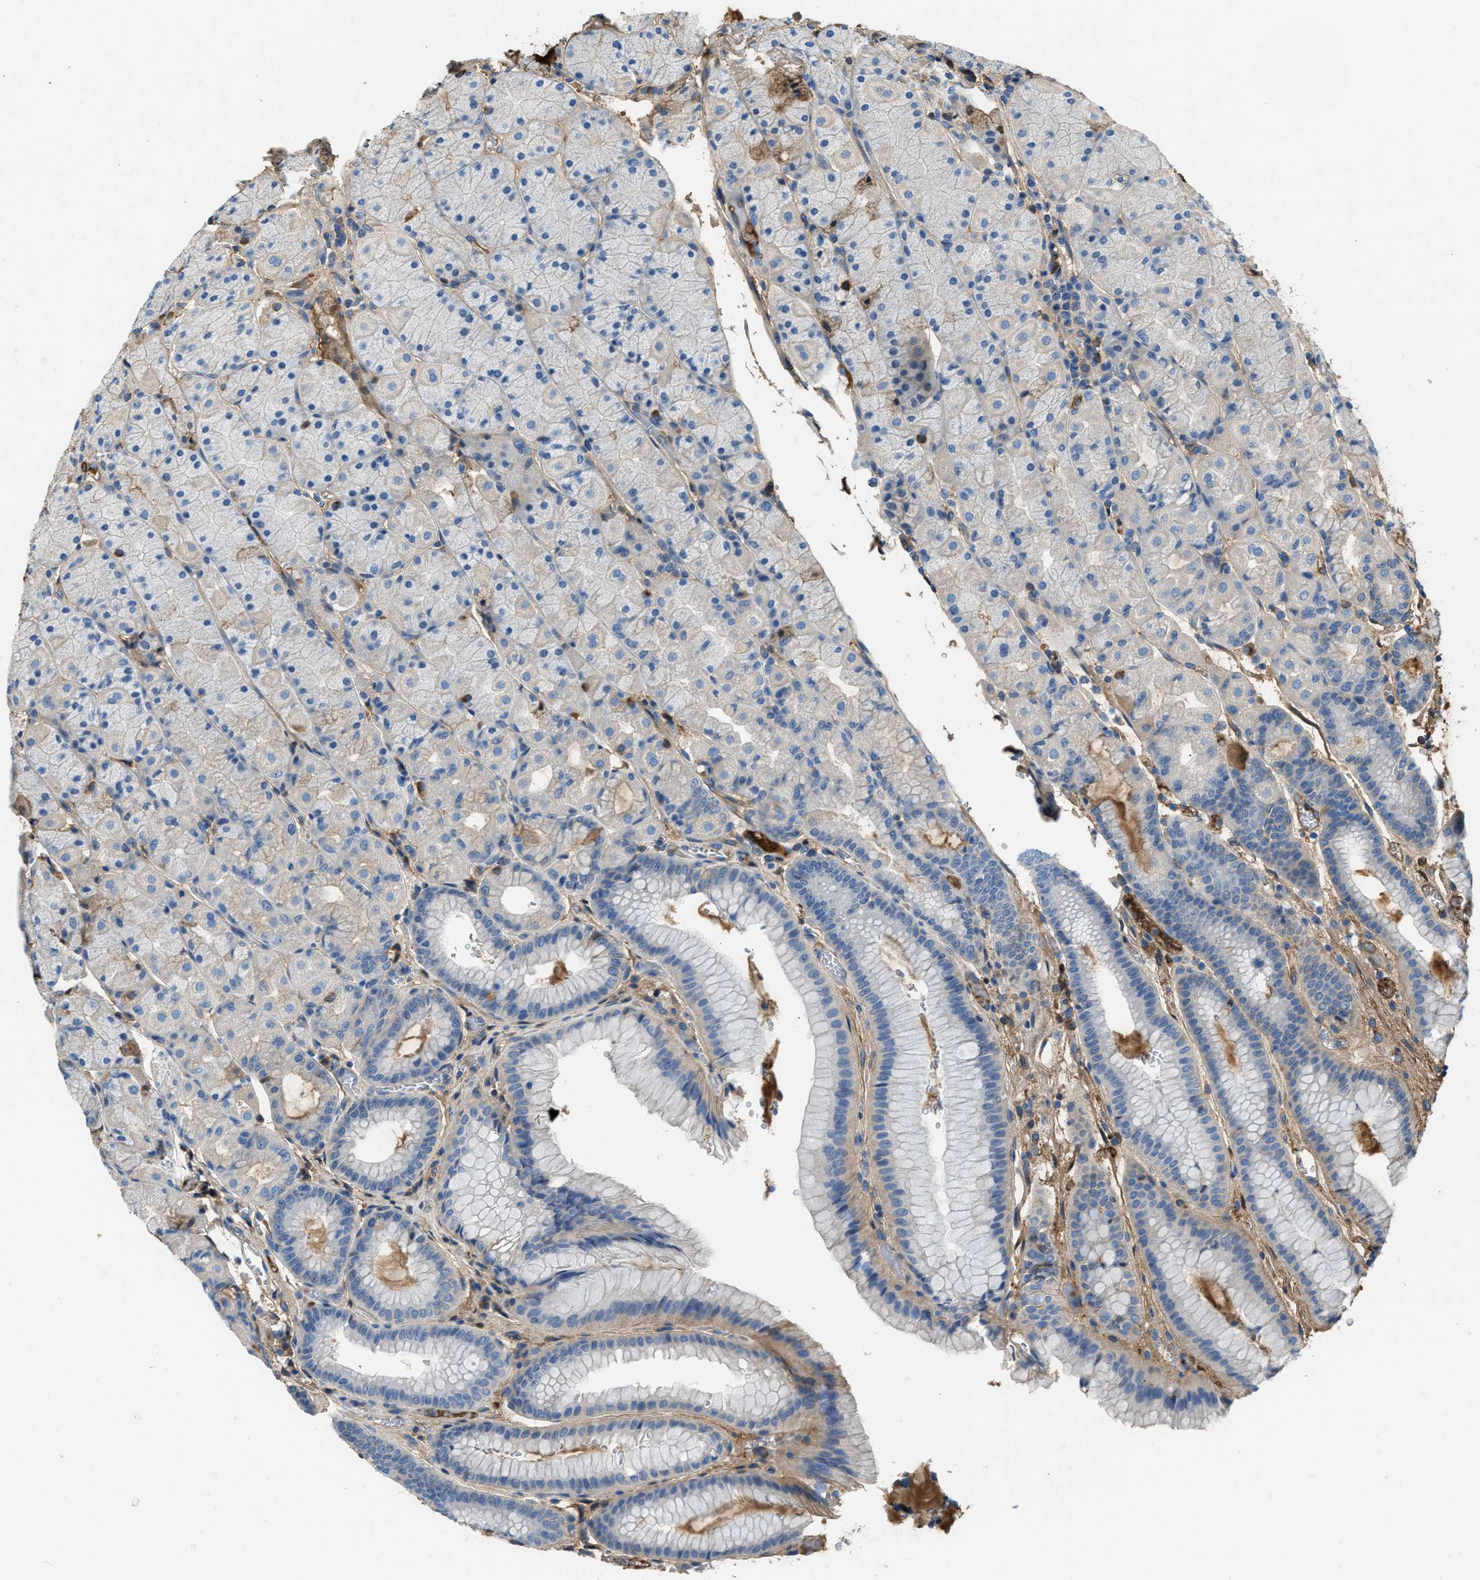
{"staining": {"intensity": "weak", "quantity": "<25%", "location": "cytoplasmic/membranous"}, "tissue": "stomach", "cell_type": "Glandular cells", "image_type": "normal", "snomed": [{"axis": "morphology", "description": "Normal tissue, NOS"}, {"axis": "morphology", "description": "Carcinoid, malignant, NOS"}, {"axis": "topography", "description": "Stomach, upper"}], "caption": "Immunohistochemistry photomicrograph of benign stomach stained for a protein (brown), which shows no staining in glandular cells.", "gene": "STC1", "patient": {"sex": "male", "age": 39}}